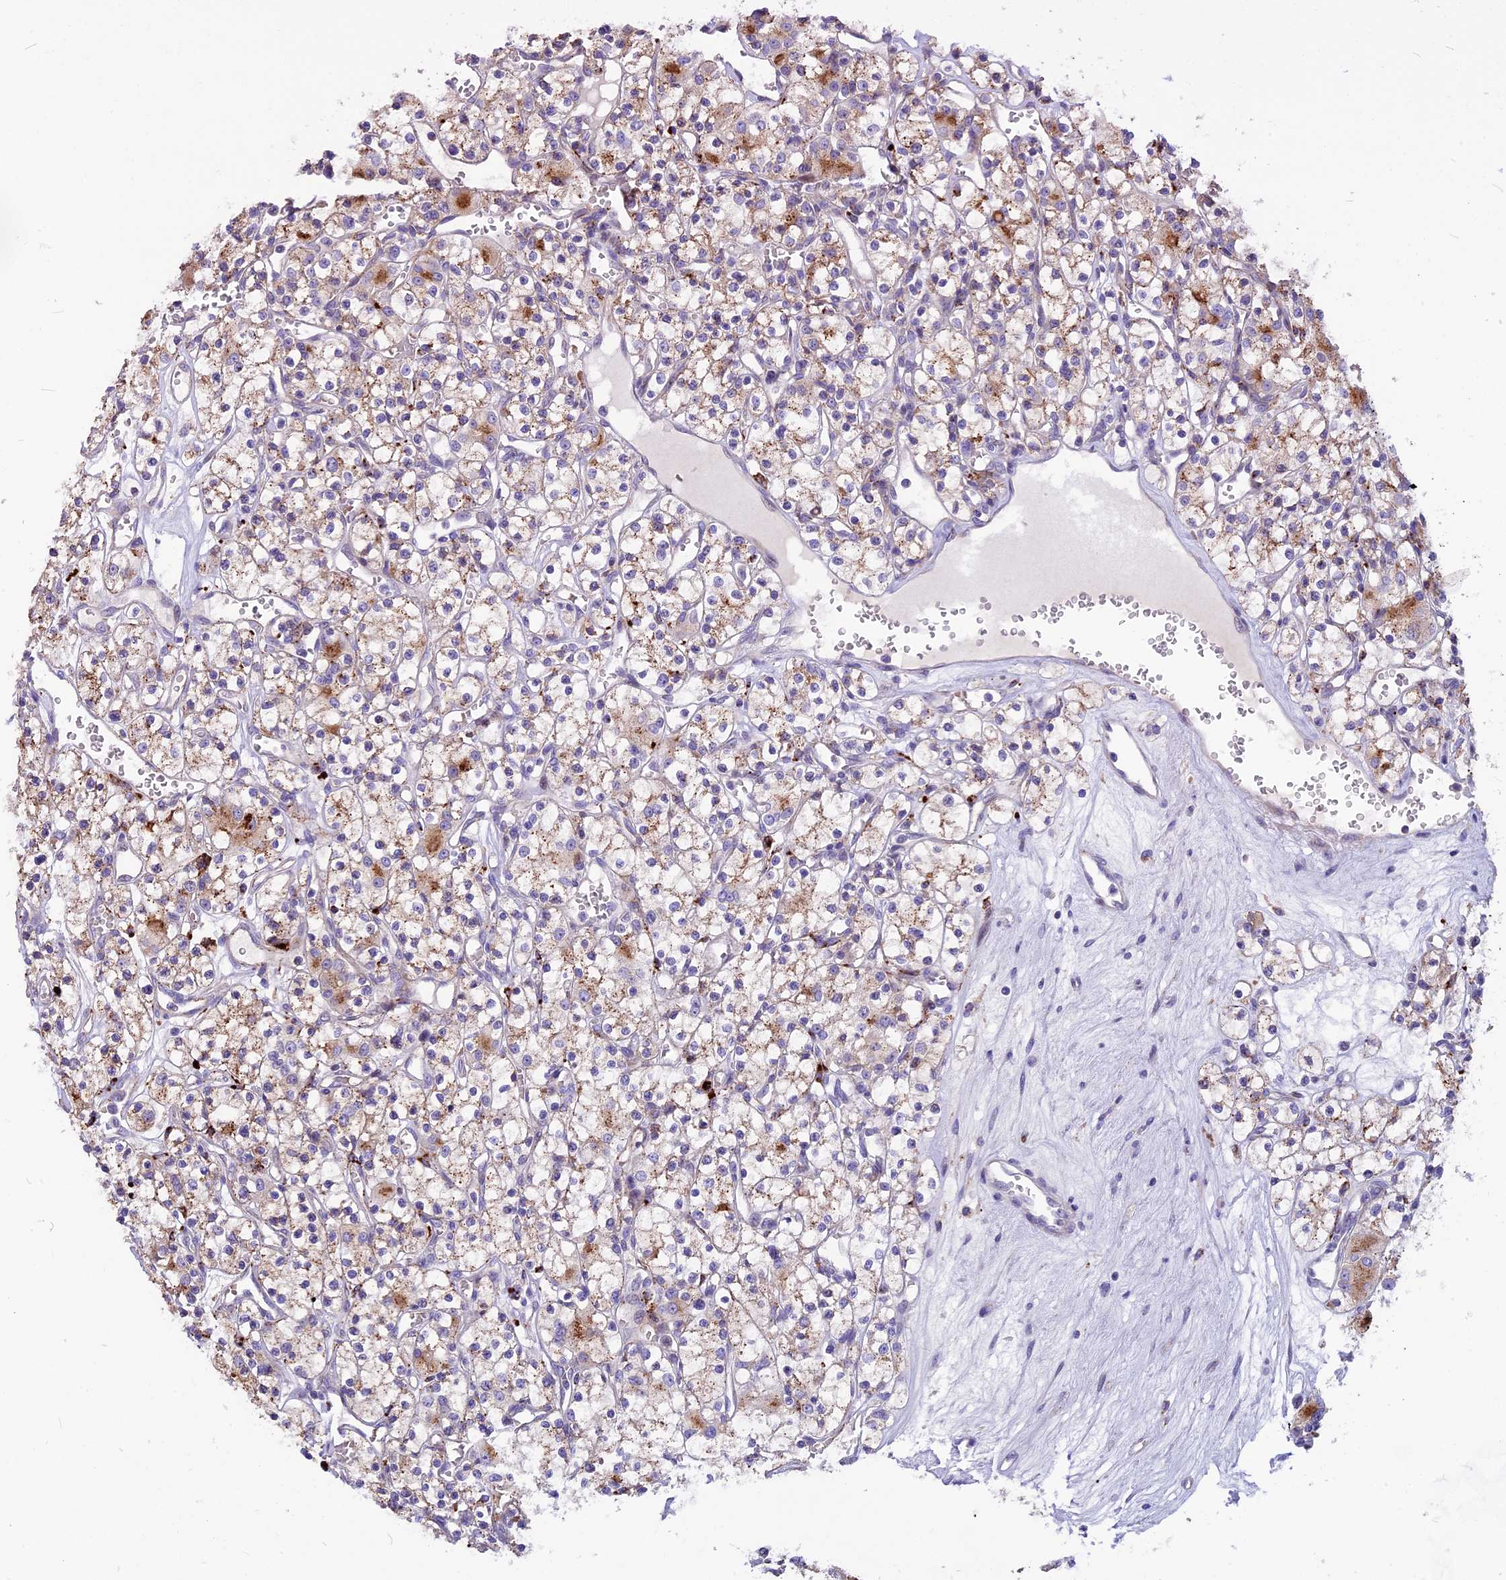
{"staining": {"intensity": "moderate", "quantity": "25%-75%", "location": "cytoplasmic/membranous"}, "tissue": "renal cancer", "cell_type": "Tumor cells", "image_type": "cancer", "snomed": [{"axis": "morphology", "description": "Adenocarcinoma, NOS"}, {"axis": "topography", "description": "Kidney"}], "caption": "Protein expression analysis of adenocarcinoma (renal) demonstrates moderate cytoplasmic/membranous positivity in approximately 25%-75% of tumor cells.", "gene": "THRSP", "patient": {"sex": "female", "age": 59}}